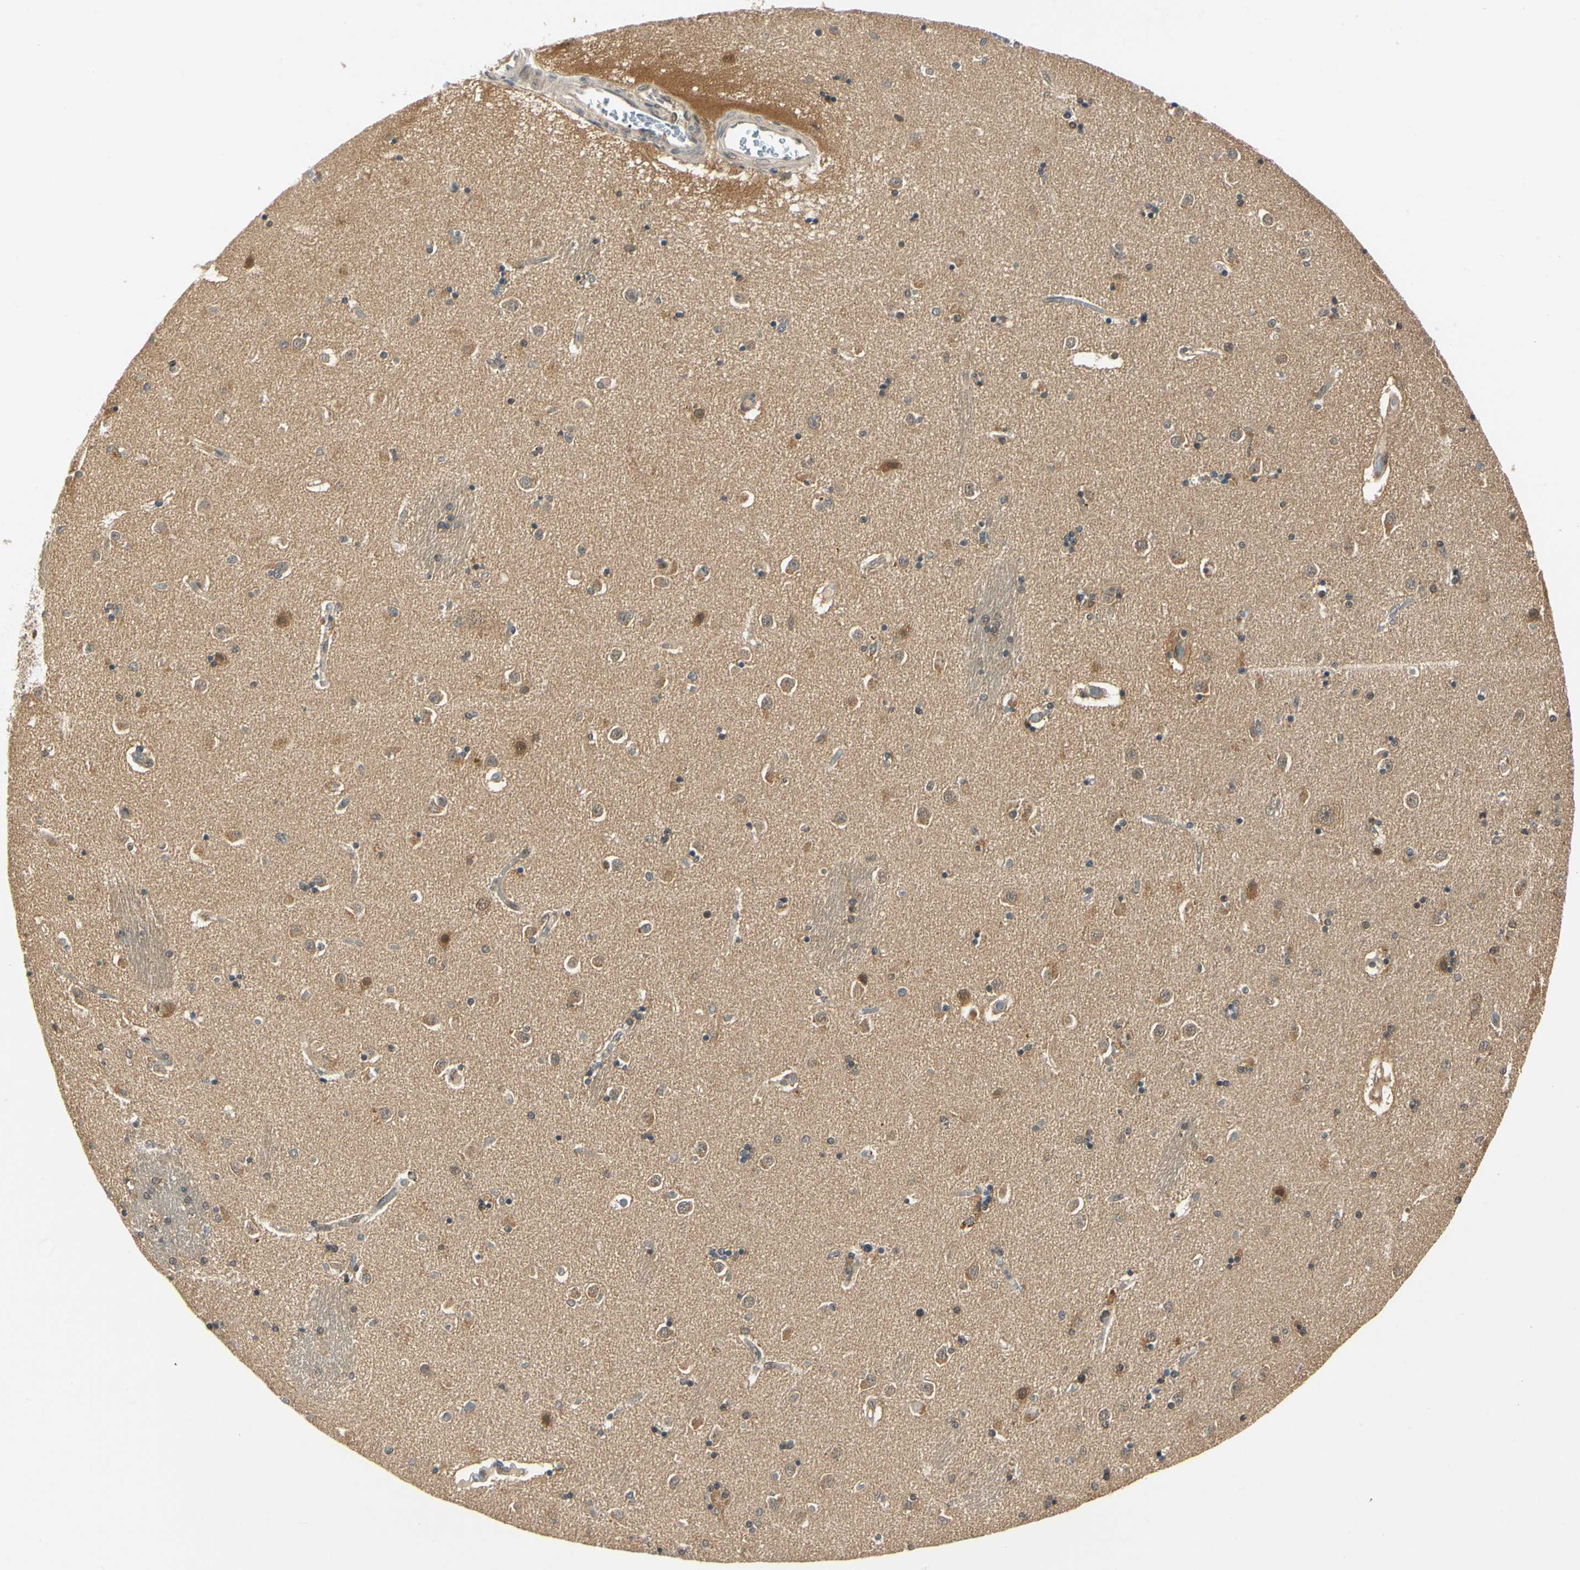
{"staining": {"intensity": "moderate", "quantity": "25%-75%", "location": "cytoplasmic/membranous,nuclear"}, "tissue": "caudate", "cell_type": "Glial cells", "image_type": "normal", "snomed": [{"axis": "morphology", "description": "Normal tissue, NOS"}, {"axis": "topography", "description": "Lateral ventricle wall"}], "caption": "Glial cells show medium levels of moderate cytoplasmic/membranous,nuclear expression in approximately 25%-75% of cells in unremarkable caudate. Using DAB (brown) and hematoxylin (blue) stains, captured at high magnification using brightfield microscopy.", "gene": "UBE2Z", "patient": {"sex": "female", "age": 54}}